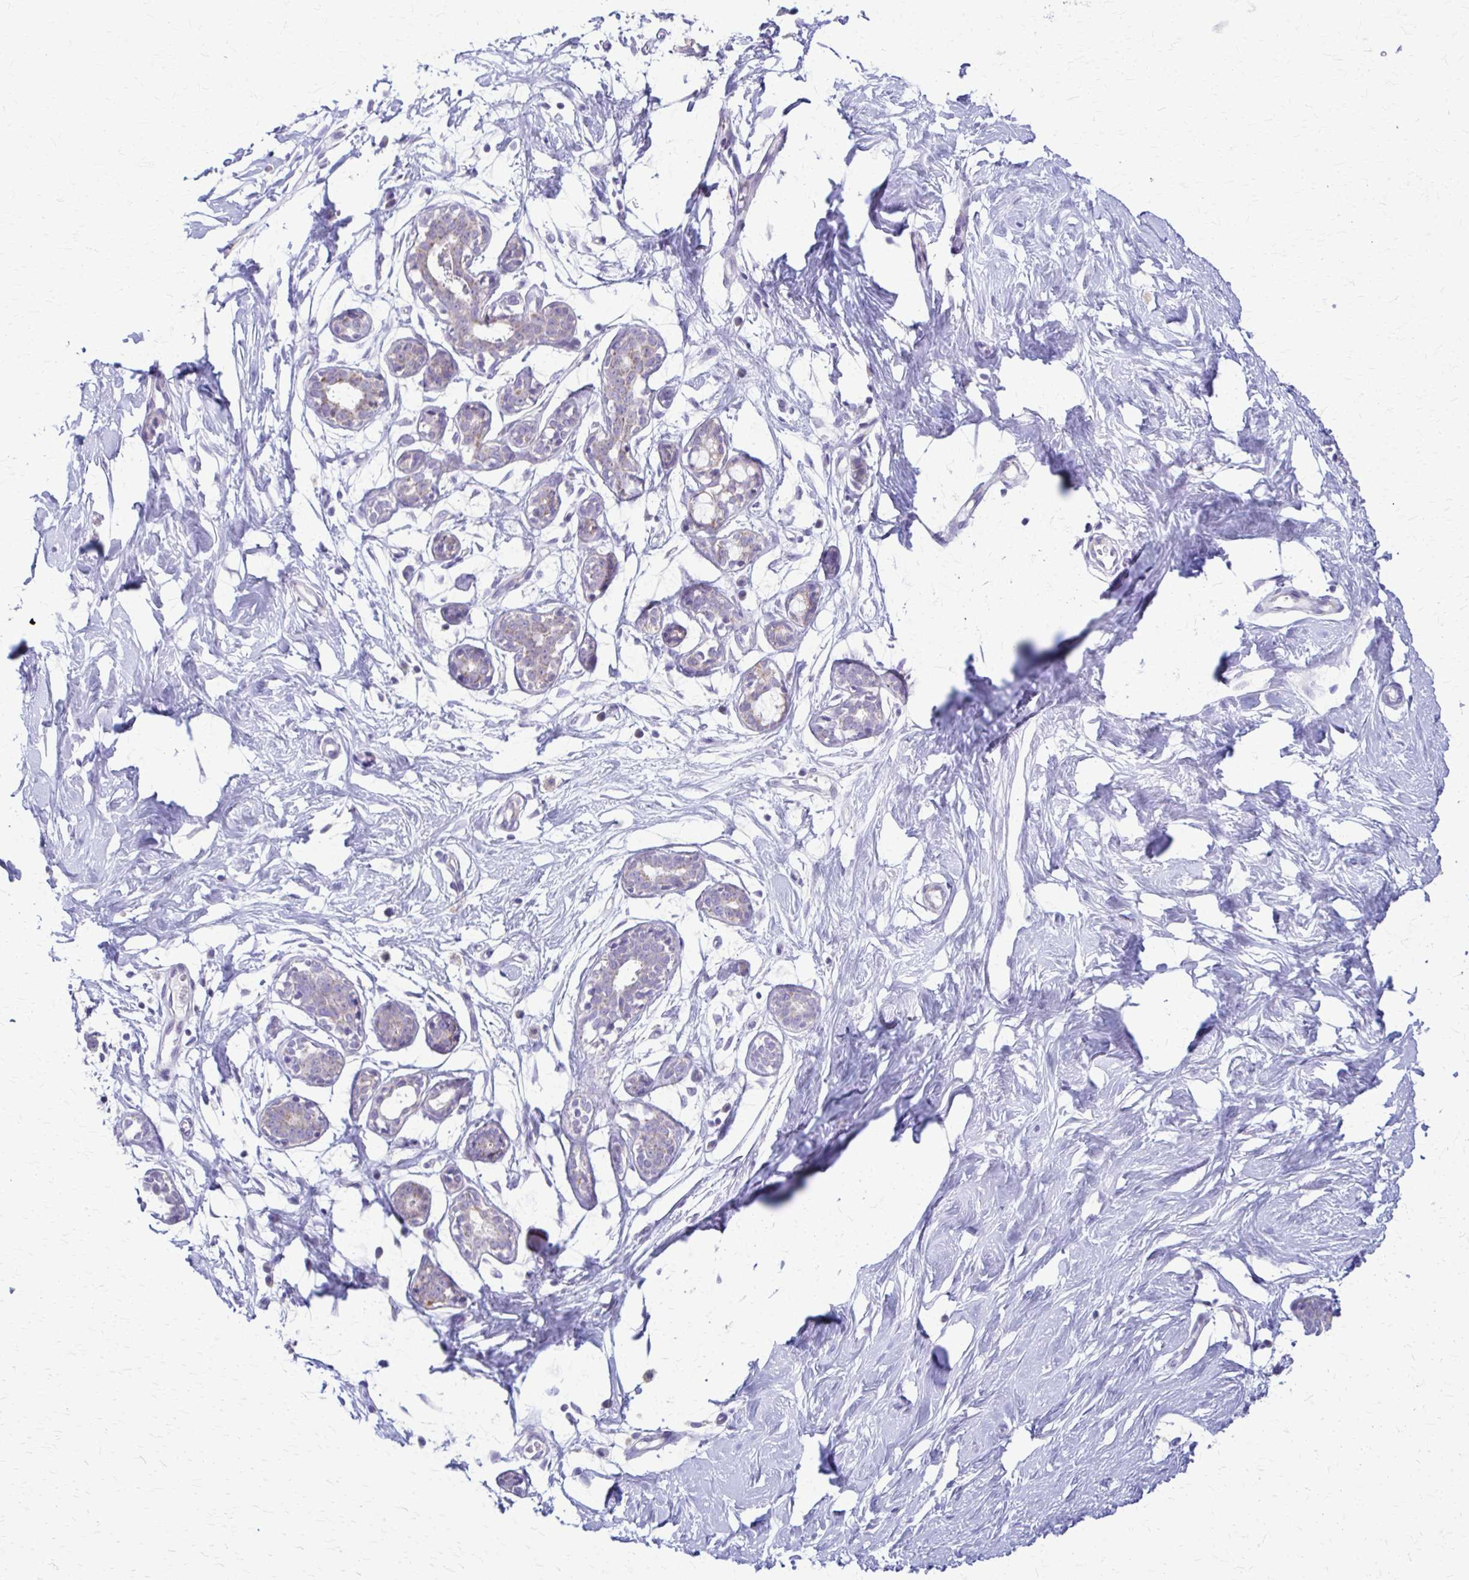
{"staining": {"intensity": "negative", "quantity": "none", "location": "none"}, "tissue": "breast", "cell_type": "Adipocytes", "image_type": "normal", "snomed": [{"axis": "morphology", "description": "Normal tissue, NOS"}, {"axis": "topography", "description": "Breast"}], "caption": "Immunohistochemistry (IHC) image of benign breast stained for a protein (brown), which demonstrates no staining in adipocytes.", "gene": "SAMD13", "patient": {"sex": "female", "age": 27}}